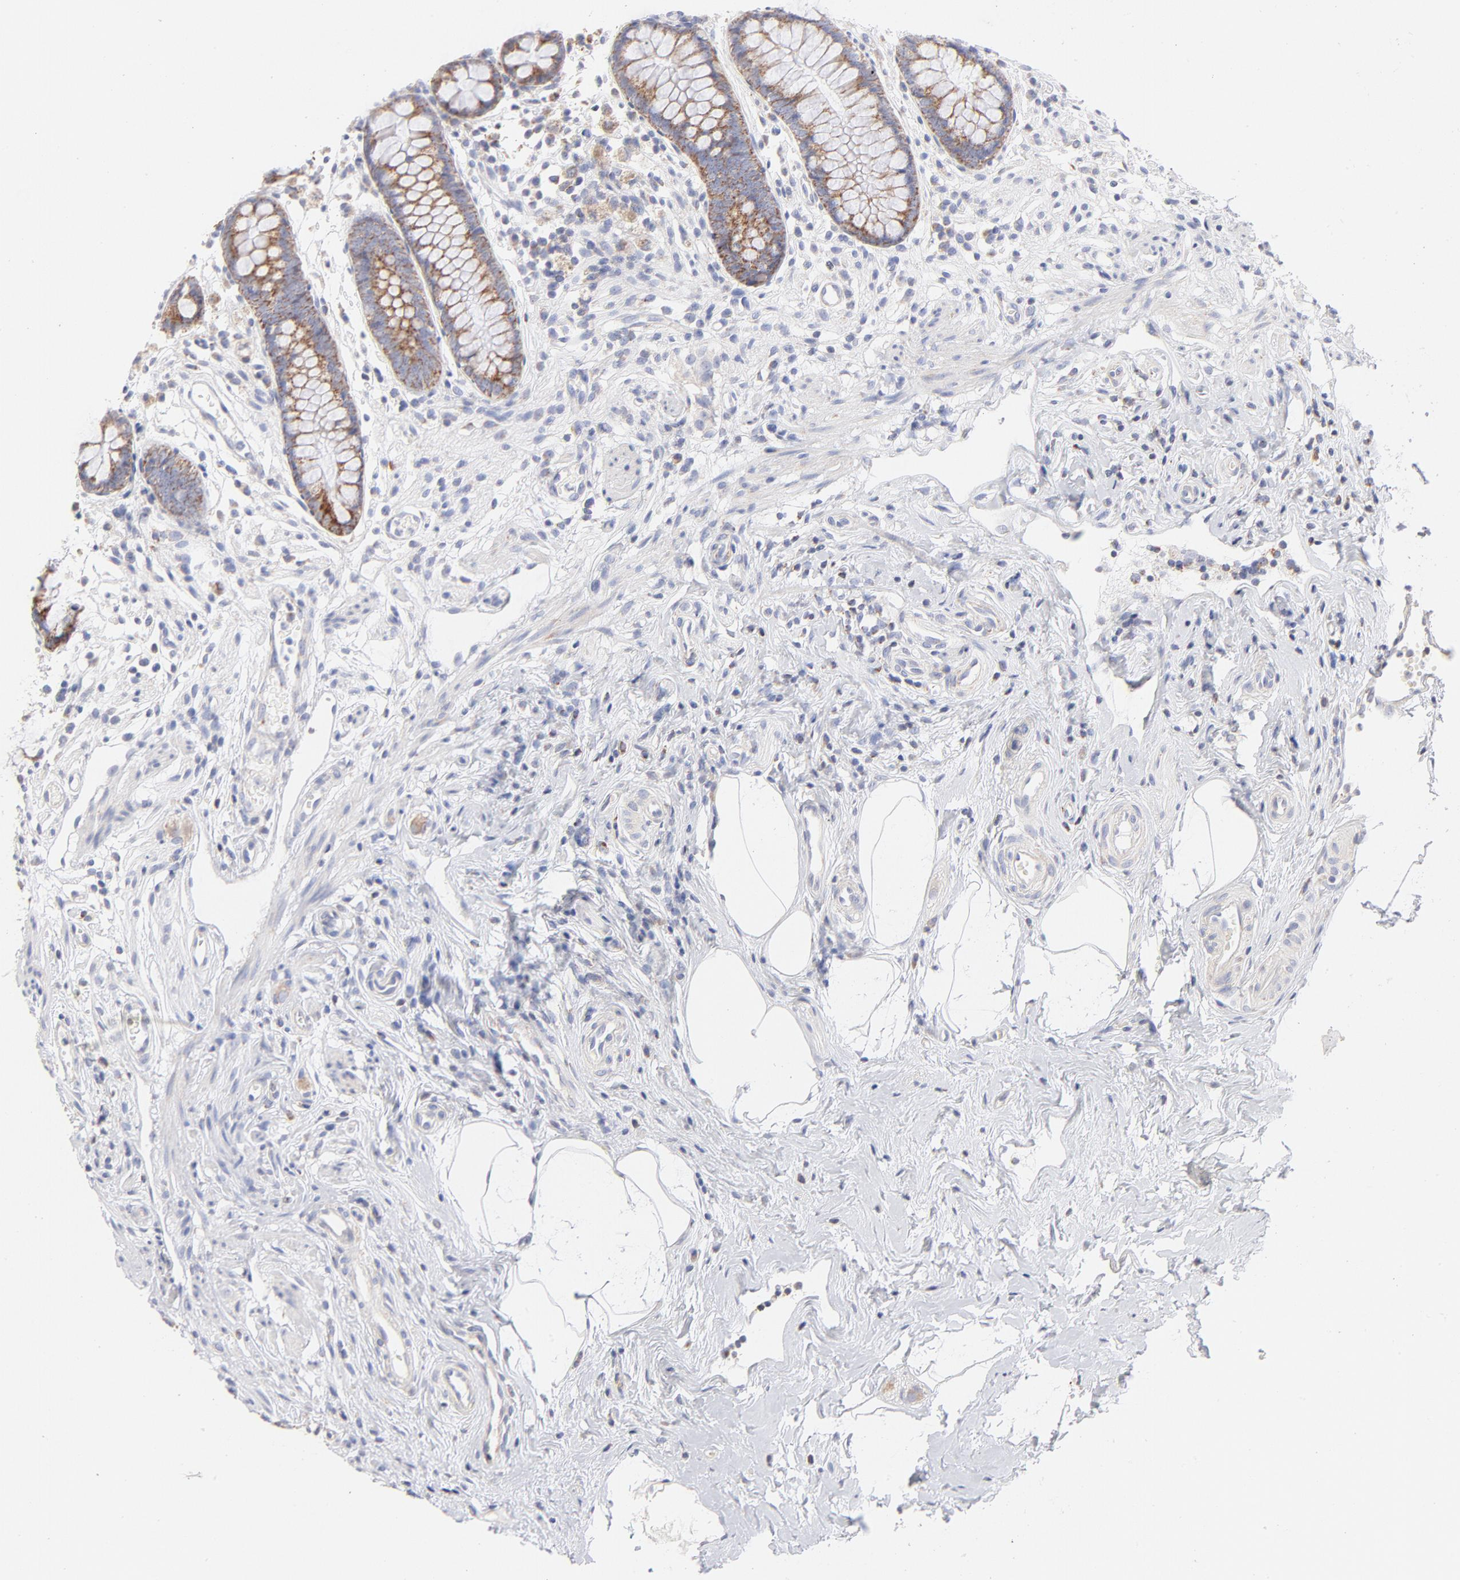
{"staining": {"intensity": "weak", "quantity": ">75%", "location": "cytoplasmic/membranous"}, "tissue": "appendix", "cell_type": "Glandular cells", "image_type": "normal", "snomed": [{"axis": "morphology", "description": "Normal tissue, NOS"}, {"axis": "topography", "description": "Appendix"}], "caption": "Normal appendix exhibits weak cytoplasmic/membranous expression in approximately >75% of glandular cells.", "gene": "TIMM8A", "patient": {"sex": "male", "age": 38}}